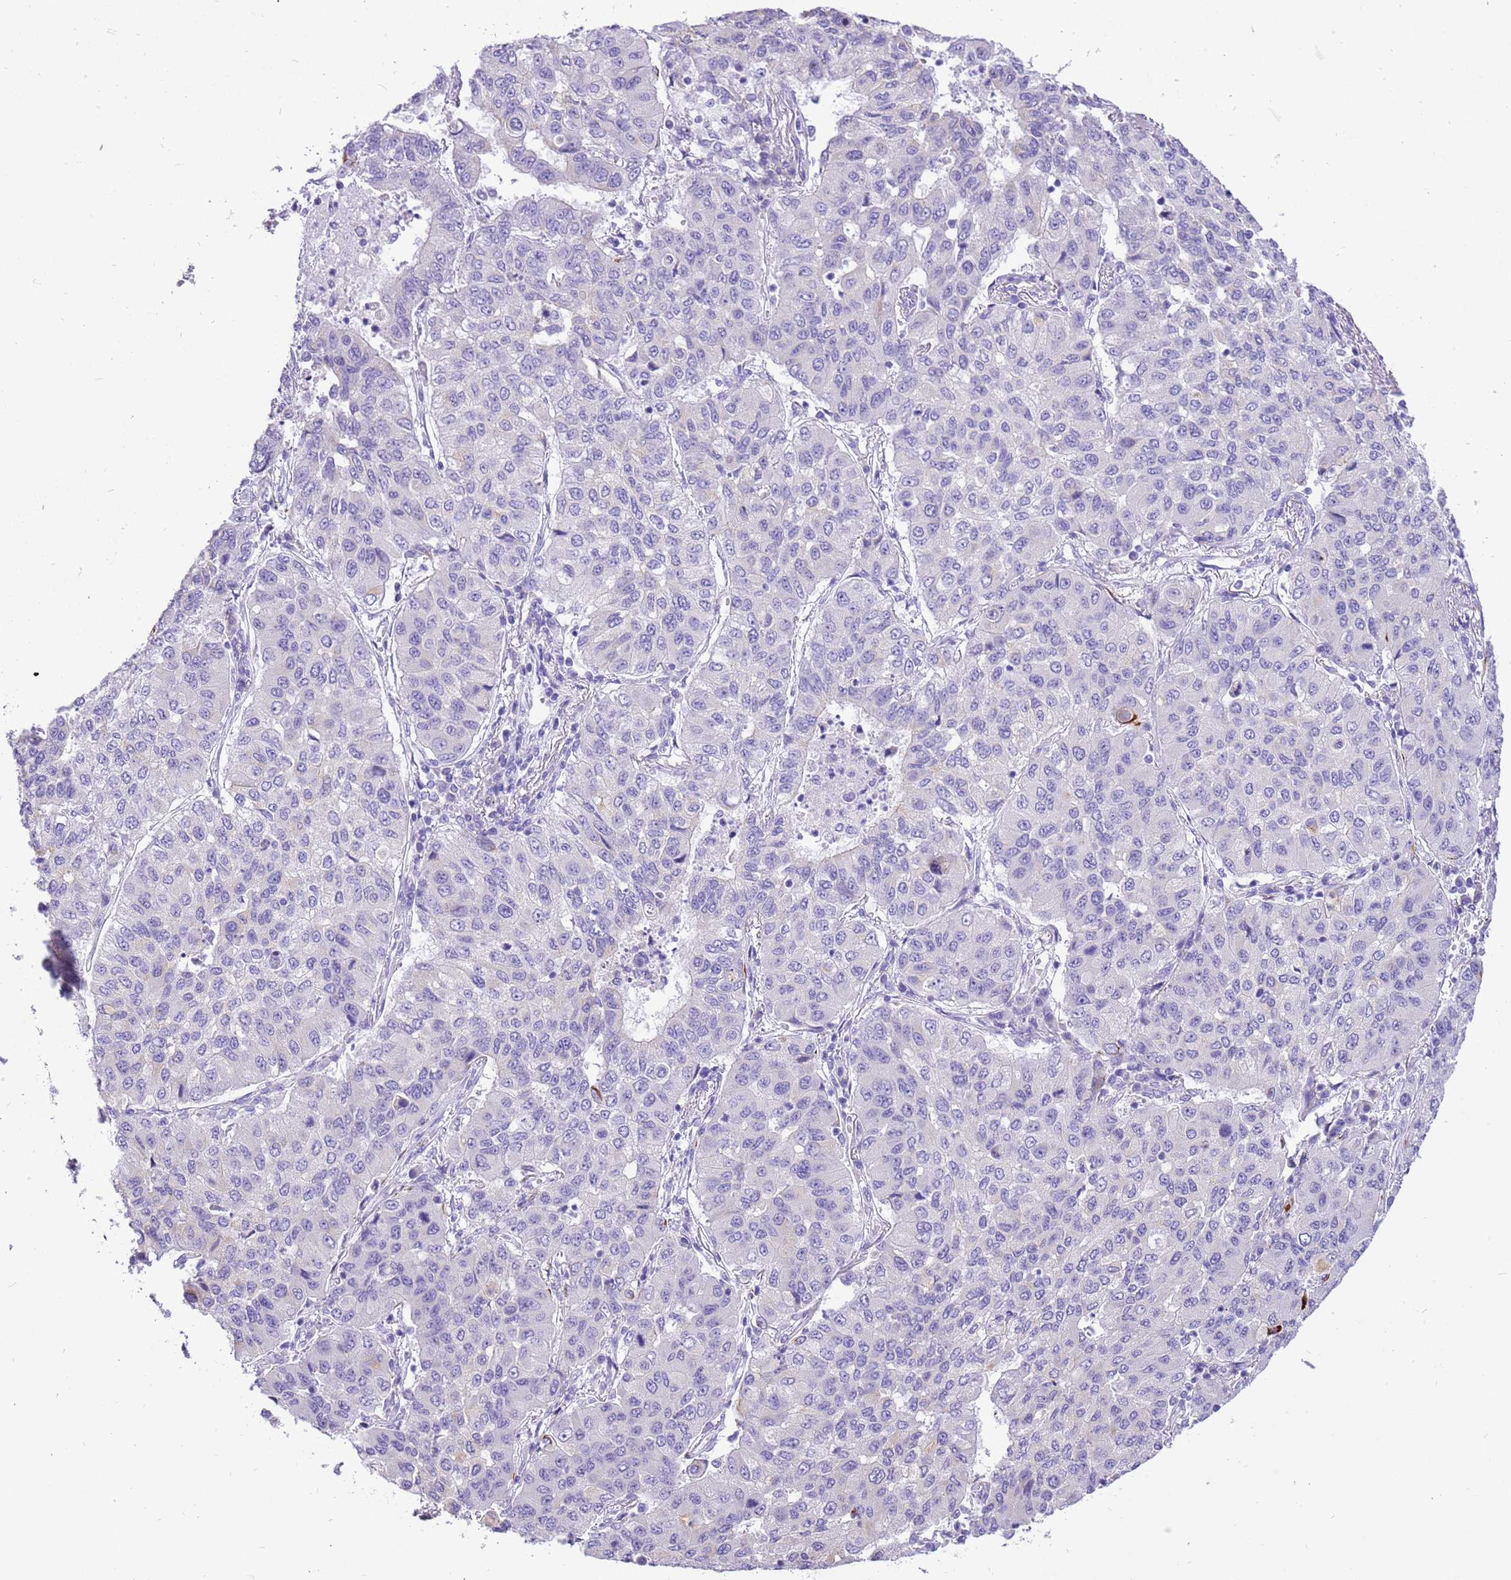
{"staining": {"intensity": "negative", "quantity": "none", "location": "none"}, "tissue": "lung cancer", "cell_type": "Tumor cells", "image_type": "cancer", "snomed": [{"axis": "morphology", "description": "Squamous cell carcinoma, NOS"}, {"axis": "topography", "description": "Lung"}], "caption": "Immunohistochemical staining of lung cancer exhibits no significant expression in tumor cells.", "gene": "R3HDM4", "patient": {"sex": "male", "age": 74}}